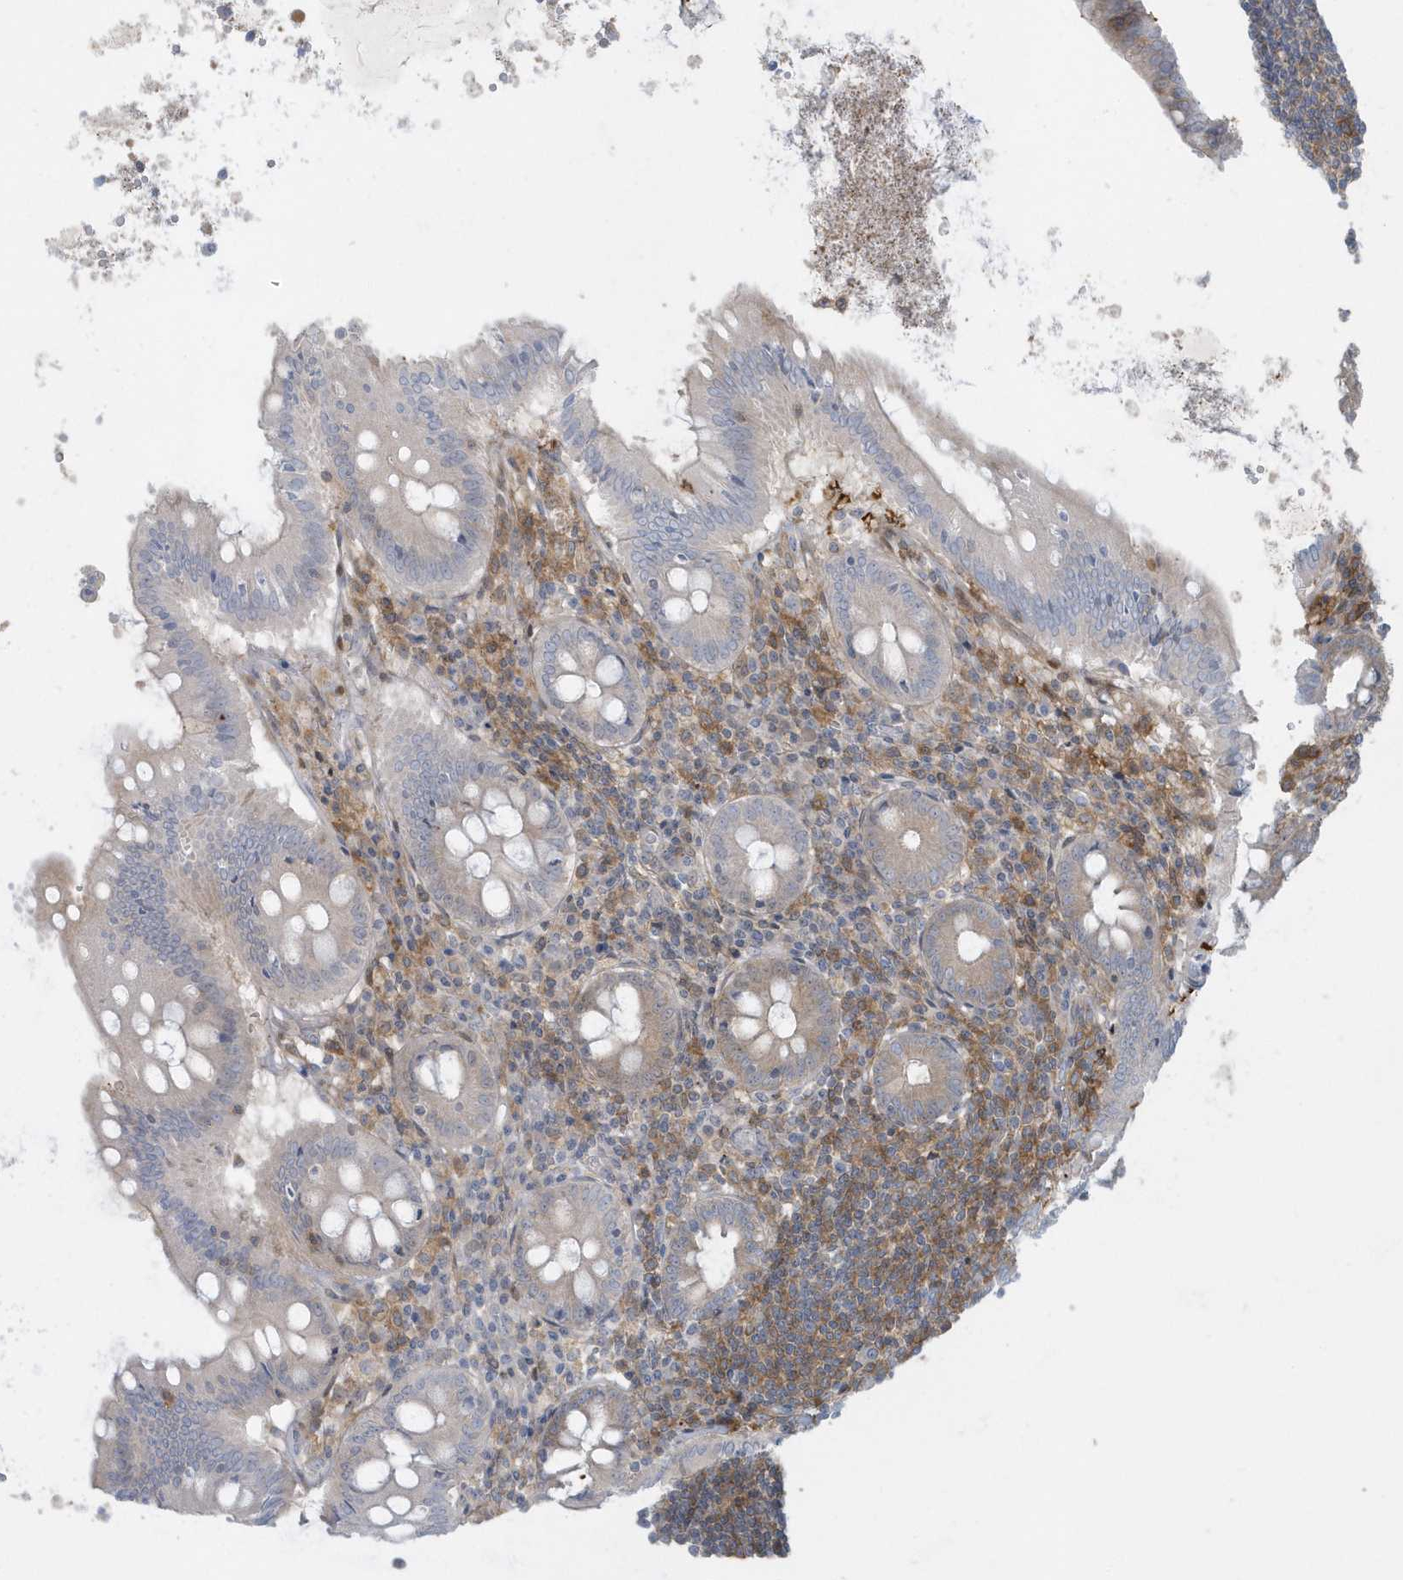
{"staining": {"intensity": "weak", "quantity": "<25%", "location": "cytoplasmic/membranous"}, "tissue": "appendix", "cell_type": "Glandular cells", "image_type": "normal", "snomed": [{"axis": "morphology", "description": "Normal tissue, NOS"}, {"axis": "topography", "description": "Appendix"}], "caption": "An immunohistochemistry micrograph of benign appendix is shown. There is no staining in glandular cells of appendix. (Stains: DAB (3,3'-diaminobenzidine) IHC with hematoxylin counter stain, Microscopy: brightfield microscopy at high magnification).", "gene": "CLCN6", "patient": {"sex": "female", "age": 54}}